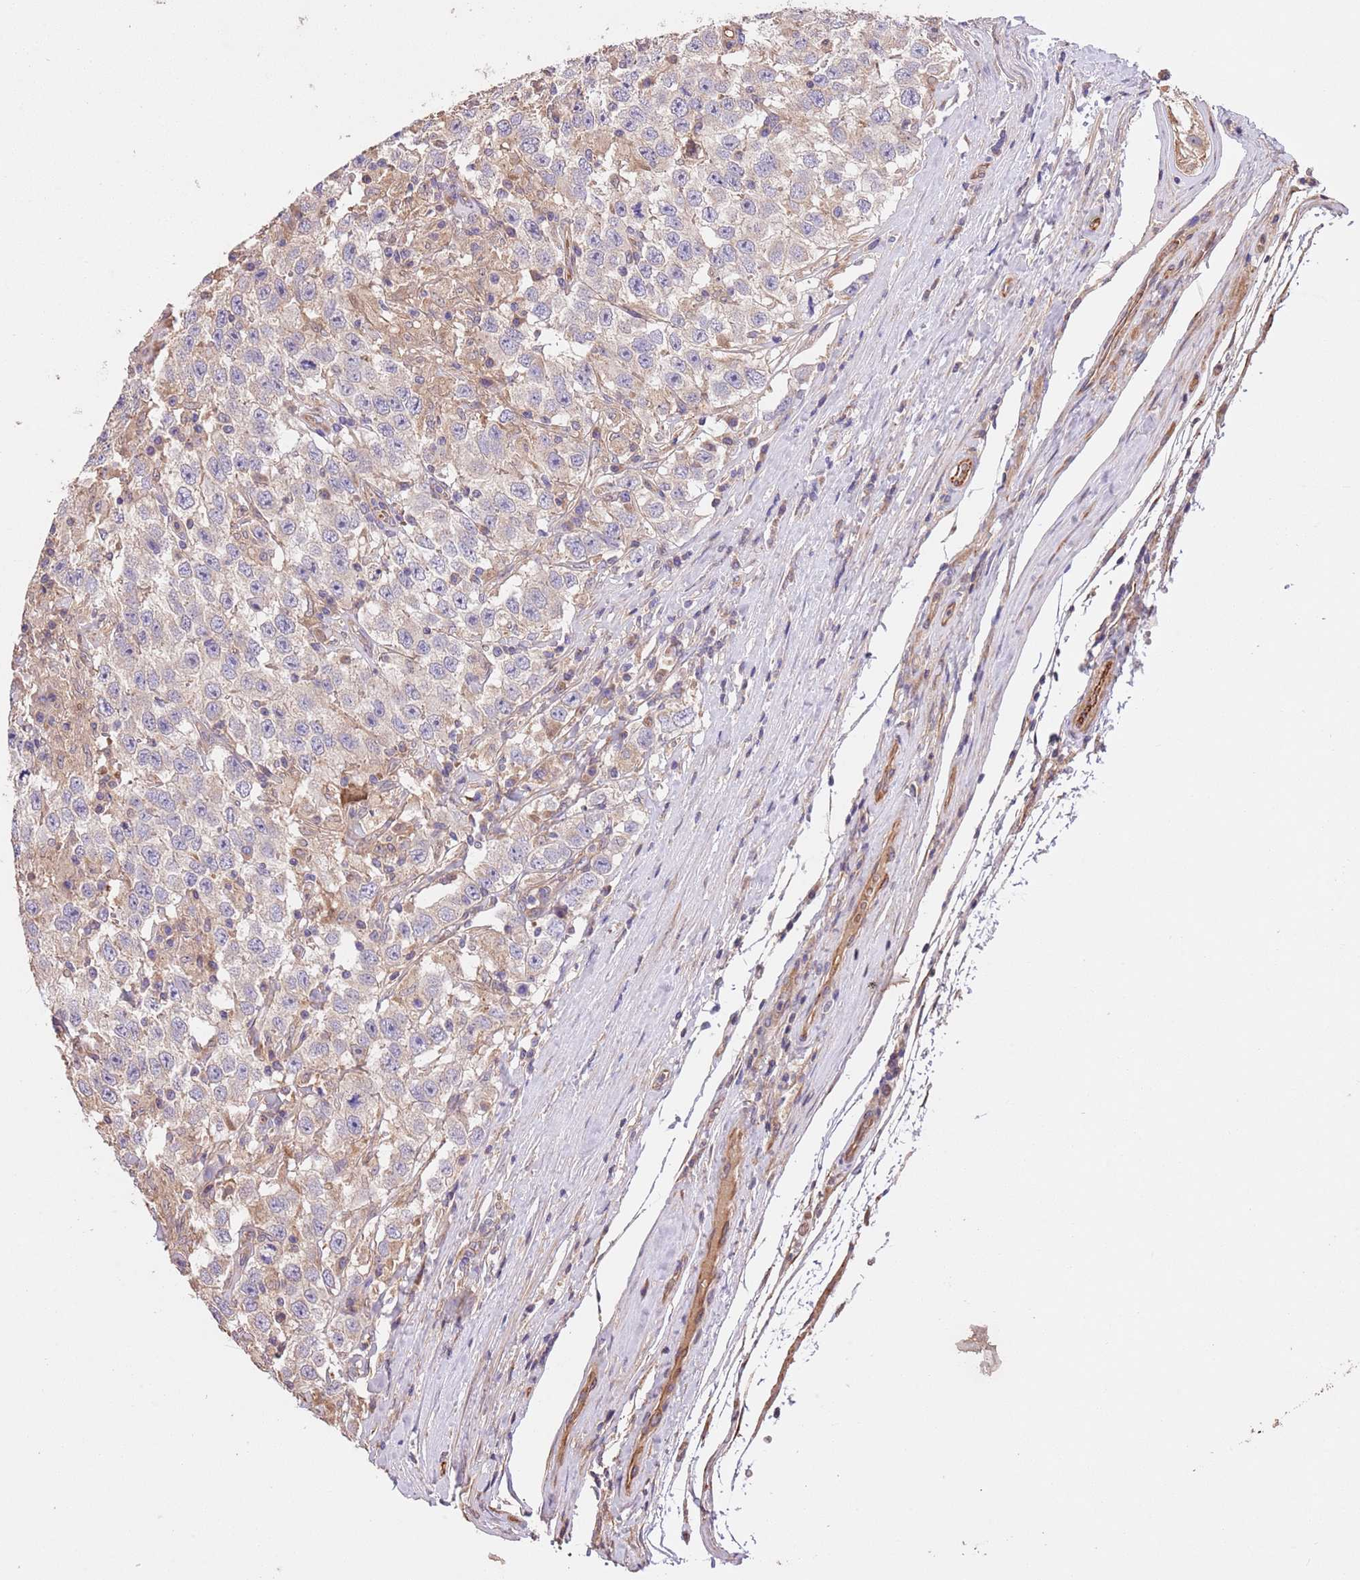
{"staining": {"intensity": "negative", "quantity": "none", "location": "none"}, "tissue": "testis cancer", "cell_type": "Tumor cells", "image_type": "cancer", "snomed": [{"axis": "morphology", "description": "Seminoma, NOS"}, {"axis": "topography", "description": "Testis"}], "caption": "There is no significant staining in tumor cells of testis cancer (seminoma).", "gene": "FAM89B", "patient": {"sex": "male", "age": 41}}